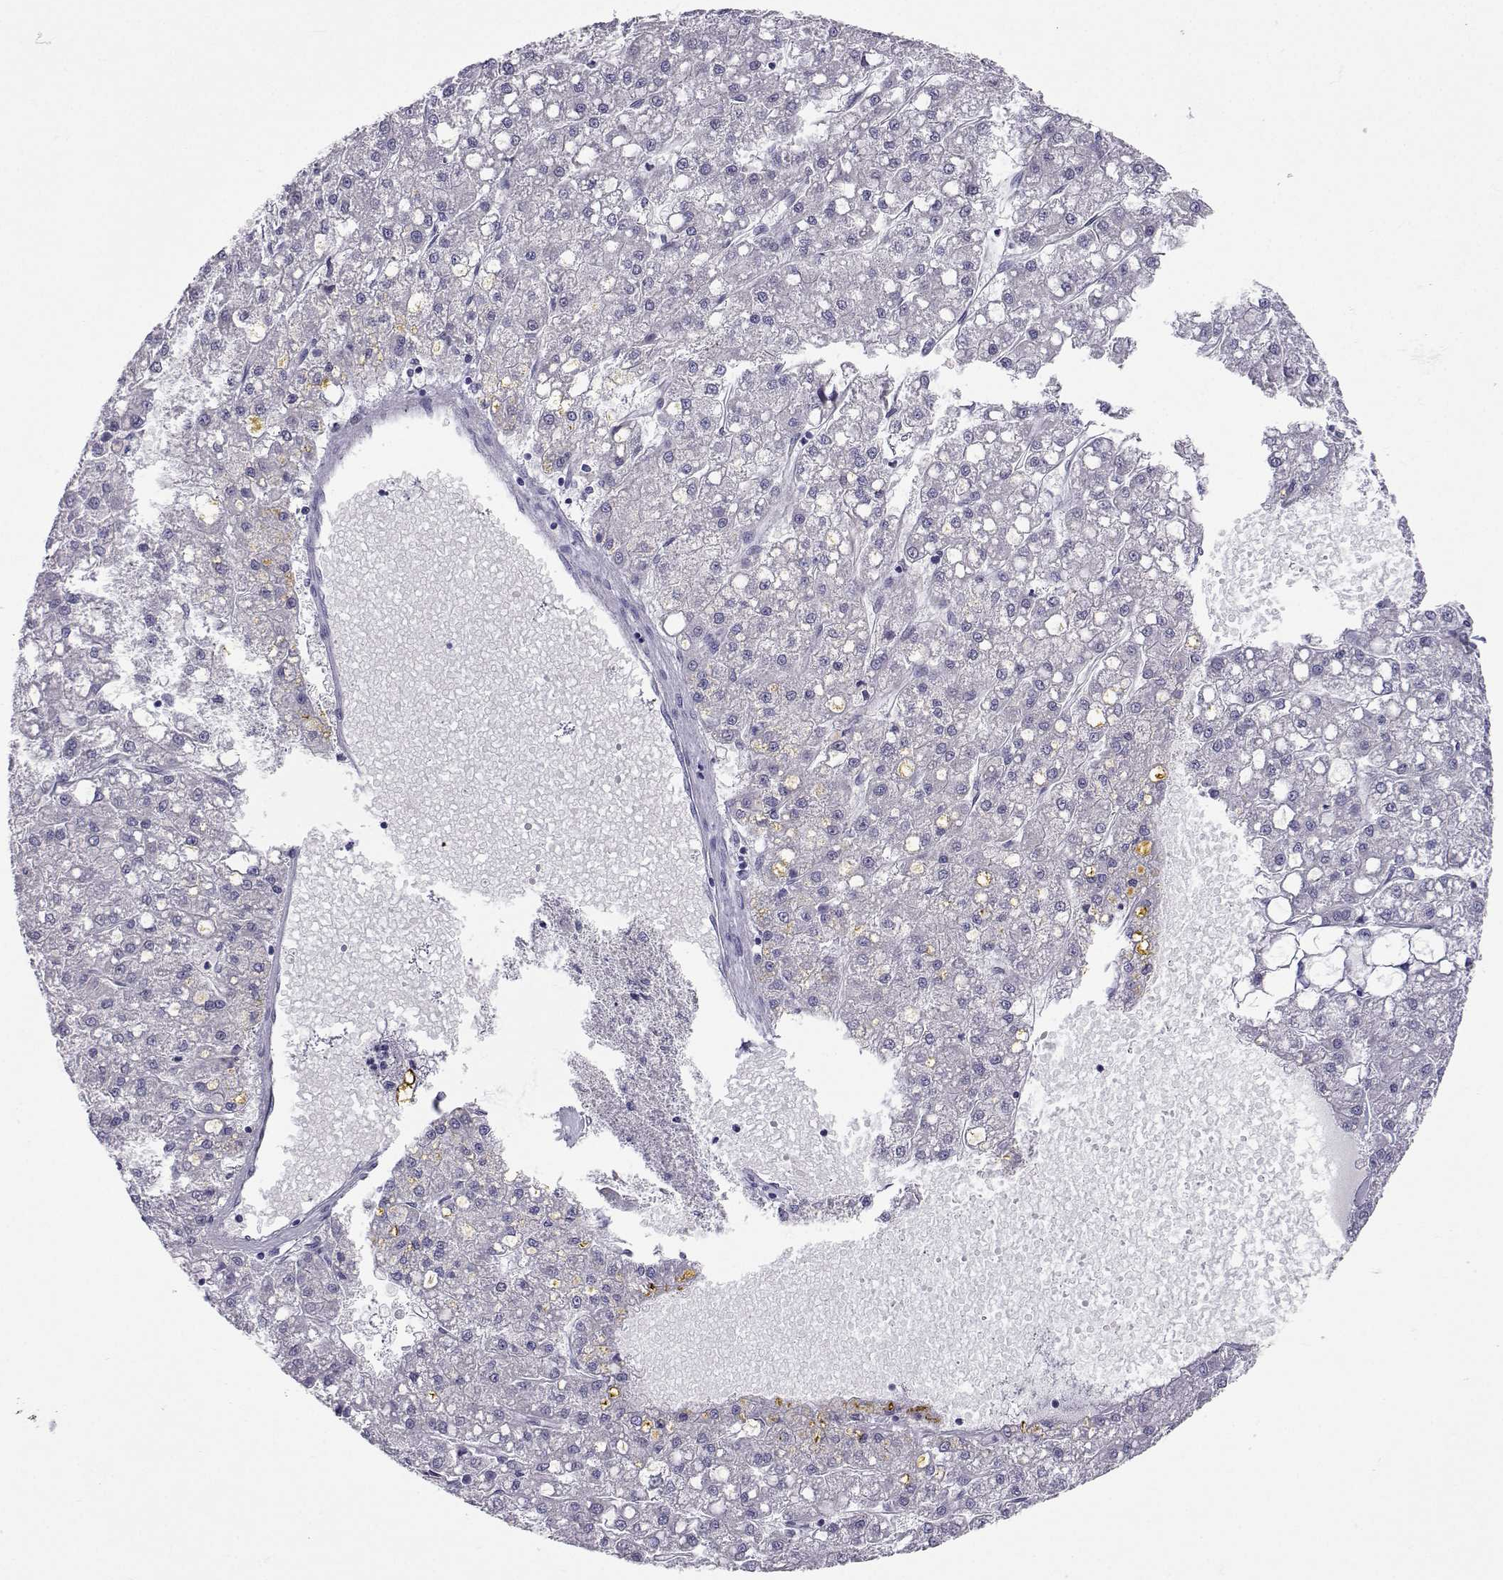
{"staining": {"intensity": "negative", "quantity": "none", "location": "none"}, "tissue": "liver cancer", "cell_type": "Tumor cells", "image_type": "cancer", "snomed": [{"axis": "morphology", "description": "Carcinoma, Hepatocellular, NOS"}, {"axis": "topography", "description": "Liver"}], "caption": "This histopathology image is of liver cancer stained with IHC to label a protein in brown with the nuclei are counter-stained blue. There is no staining in tumor cells. (DAB (3,3'-diaminobenzidine) immunohistochemistry (IHC) with hematoxylin counter stain).", "gene": "SLC6A3", "patient": {"sex": "male", "age": 67}}